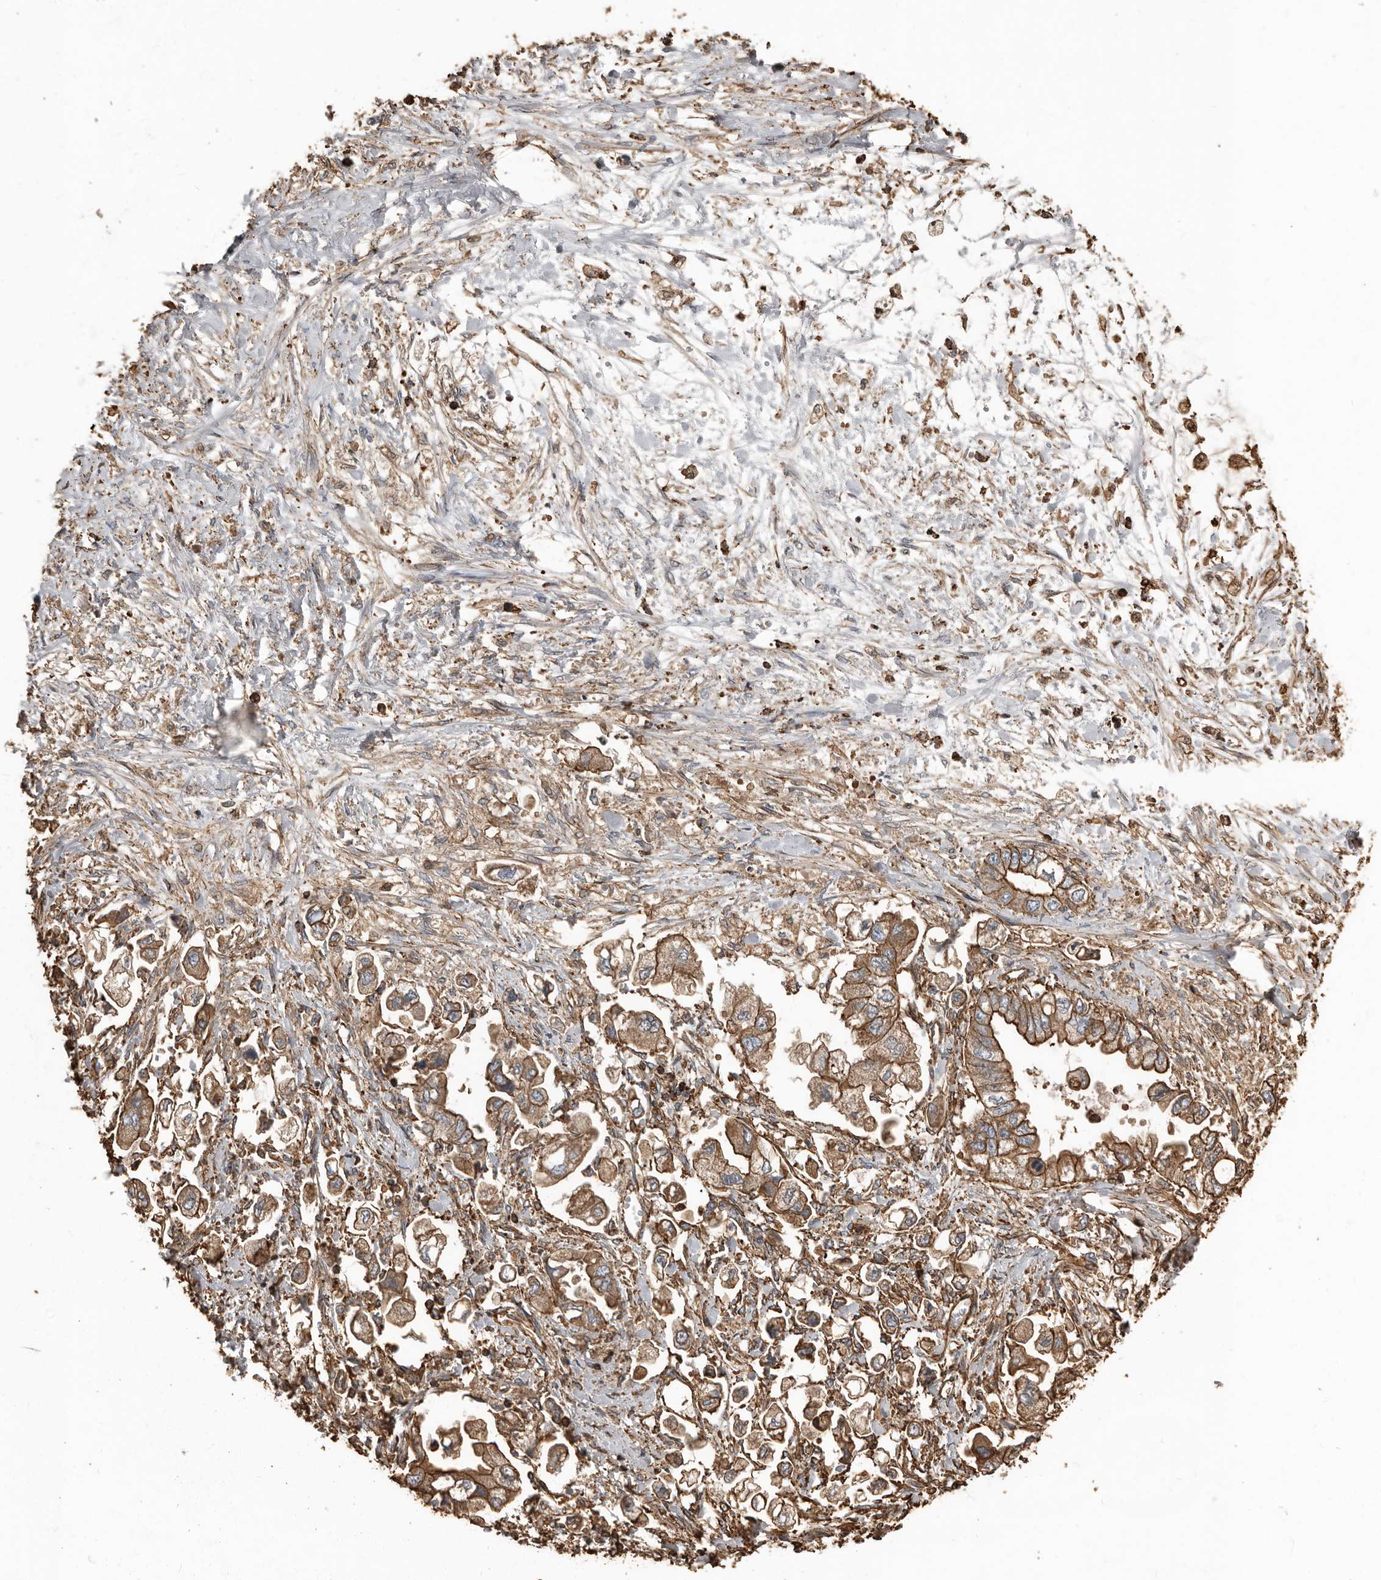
{"staining": {"intensity": "strong", "quantity": "25%-75%", "location": "cytoplasmic/membranous"}, "tissue": "stomach cancer", "cell_type": "Tumor cells", "image_type": "cancer", "snomed": [{"axis": "morphology", "description": "Adenocarcinoma, NOS"}, {"axis": "topography", "description": "Stomach"}], "caption": "IHC photomicrograph of neoplastic tissue: human stomach cancer (adenocarcinoma) stained using immunohistochemistry demonstrates high levels of strong protein expression localized specifically in the cytoplasmic/membranous of tumor cells, appearing as a cytoplasmic/membranous brown color.", "gene": "DENND6B", "patient": {"sex": "male", "age": 62}}